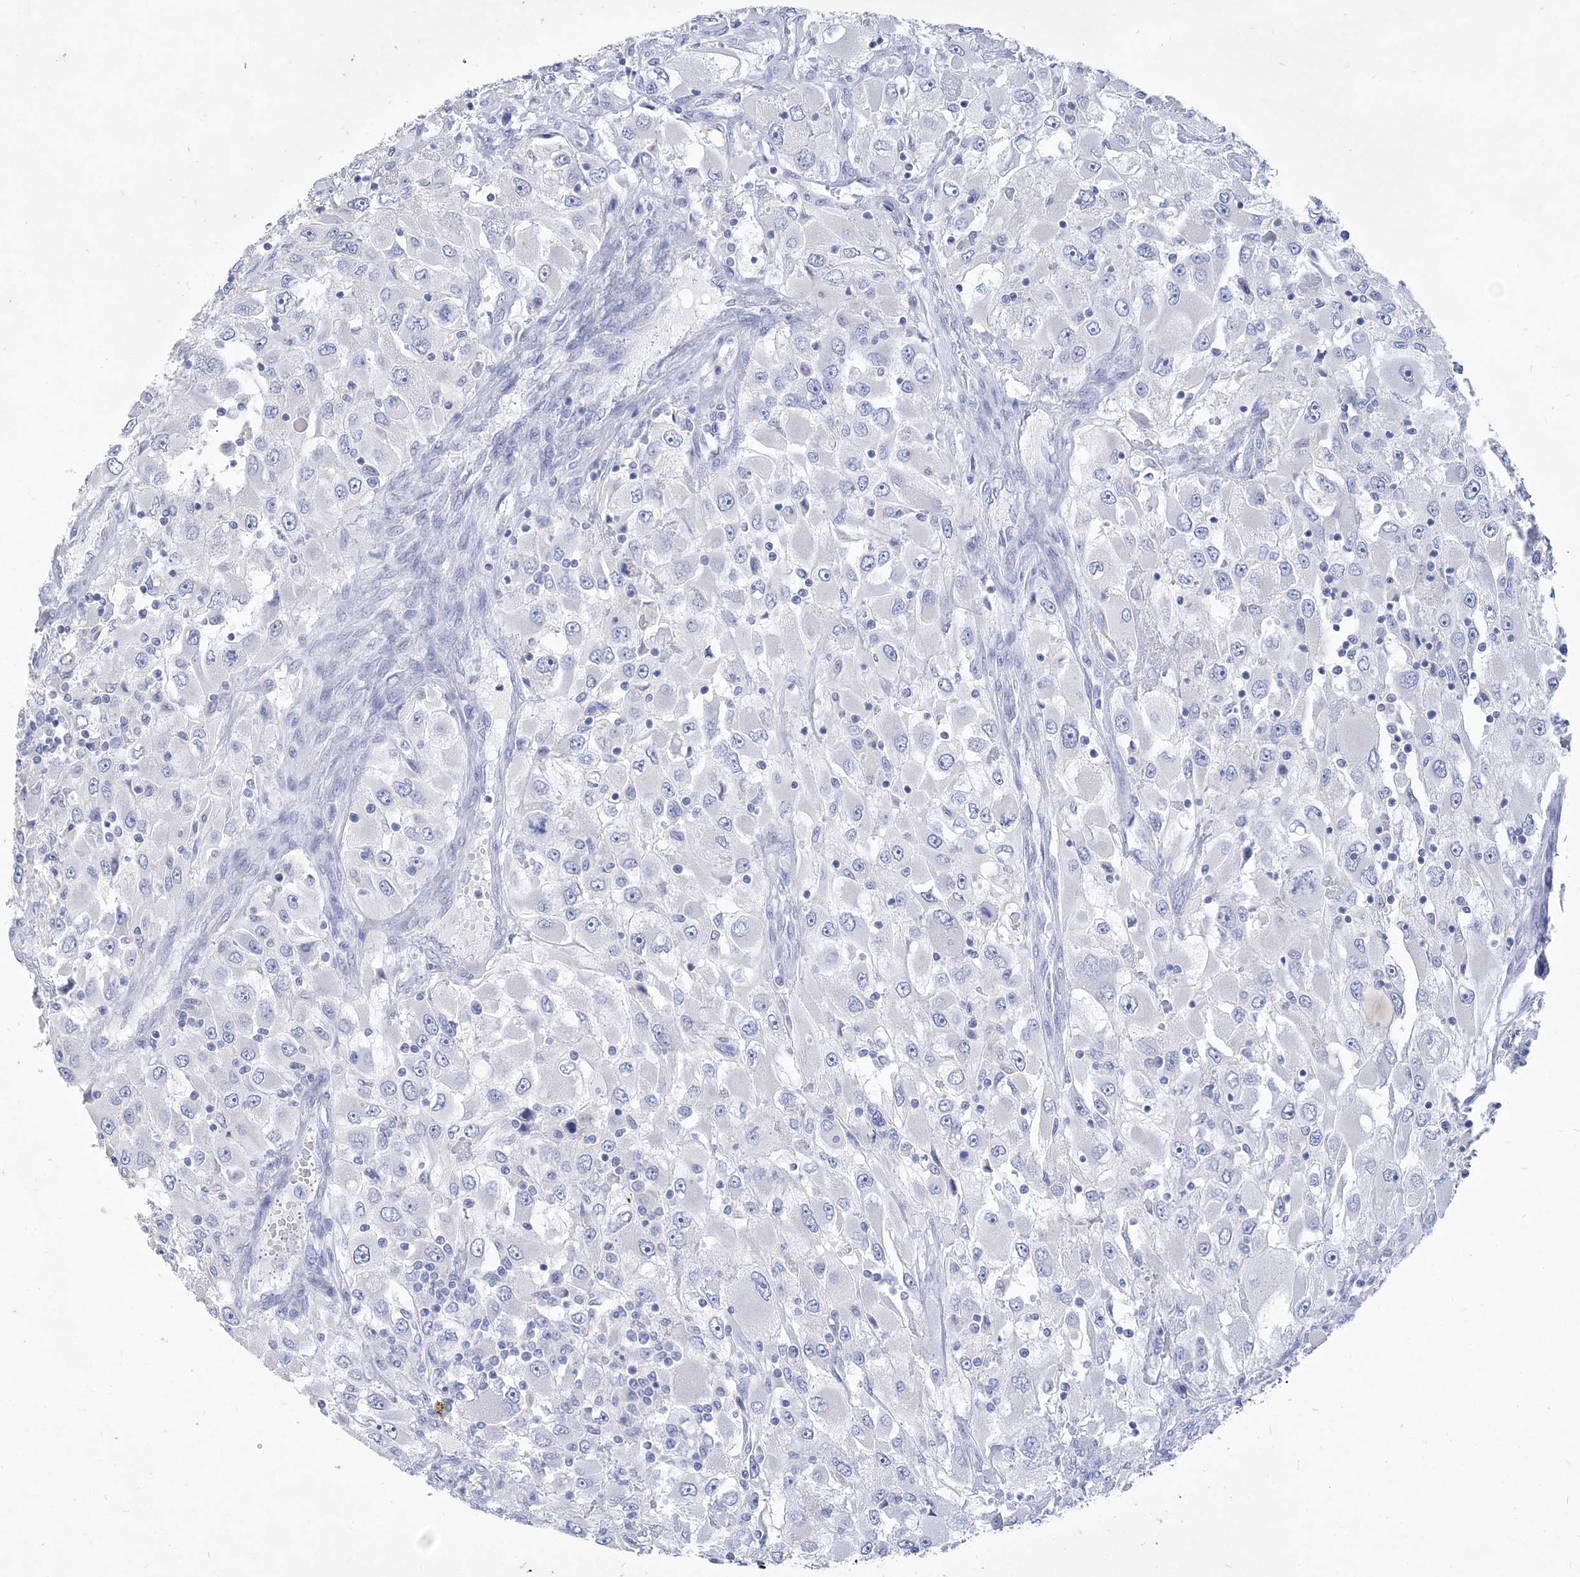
{"staining": {"intensity": "negative", "quantity": "none", "location": "none"}, "tissue": "renal cancer", "cell_type": "Tumor cells", "image_type": "cancer", "snomed": [{"axis": "morphology", "description": "Adenocarcinoma, NOS"}, {"axis": "topography", "description": "Kidney"}], "caption": "Immunohistochemical staining of human renal cancer demonstrates no significant staining in tumor cells.", "gene": "COPS8", "patient": {"sex": "female", "age": 52}}